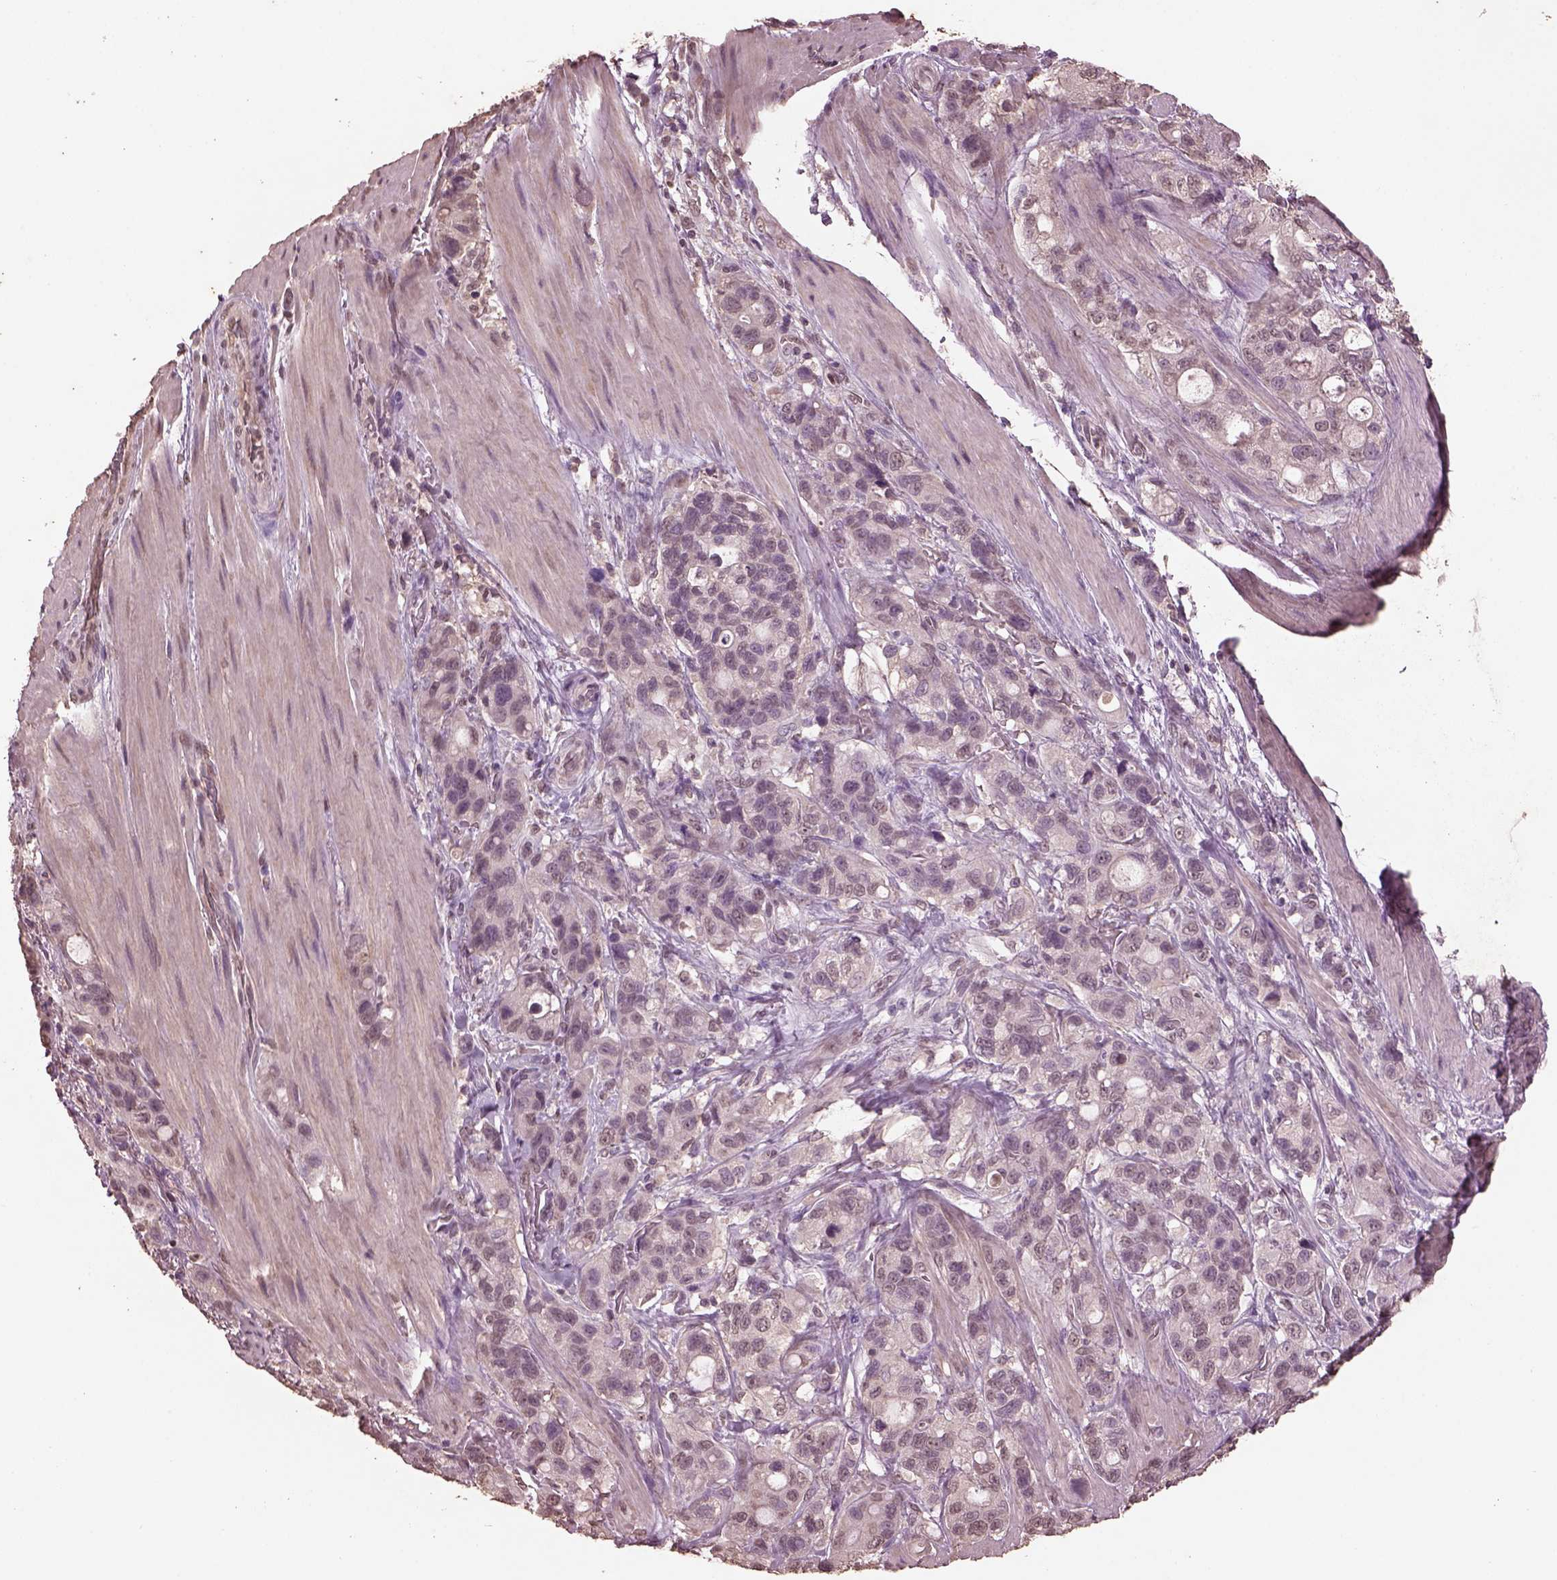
{"staining": {"intensity": "negative", "quantity": "none", "location": "none"}, "tissue": "stomach cancer", "cell_type": "Tumor cells", "image_type": "cancer", "snomed": [{"axis": "morphology", "description": "Adenocarcinoma, NOS"}, {"axis": "topography", "description": "Stomach"}], "caption": "An image of human stomach adenocarcinoma is negative for staining in tumor cells. (Stains: DAB (3,3'-diaminobenzidine) IHC with hematoxylin counter stain, Microscopy: brightfield microscopy at high magnification).", "gene": "CPT1C", "patient": {"sex": "male", "age": 63}}